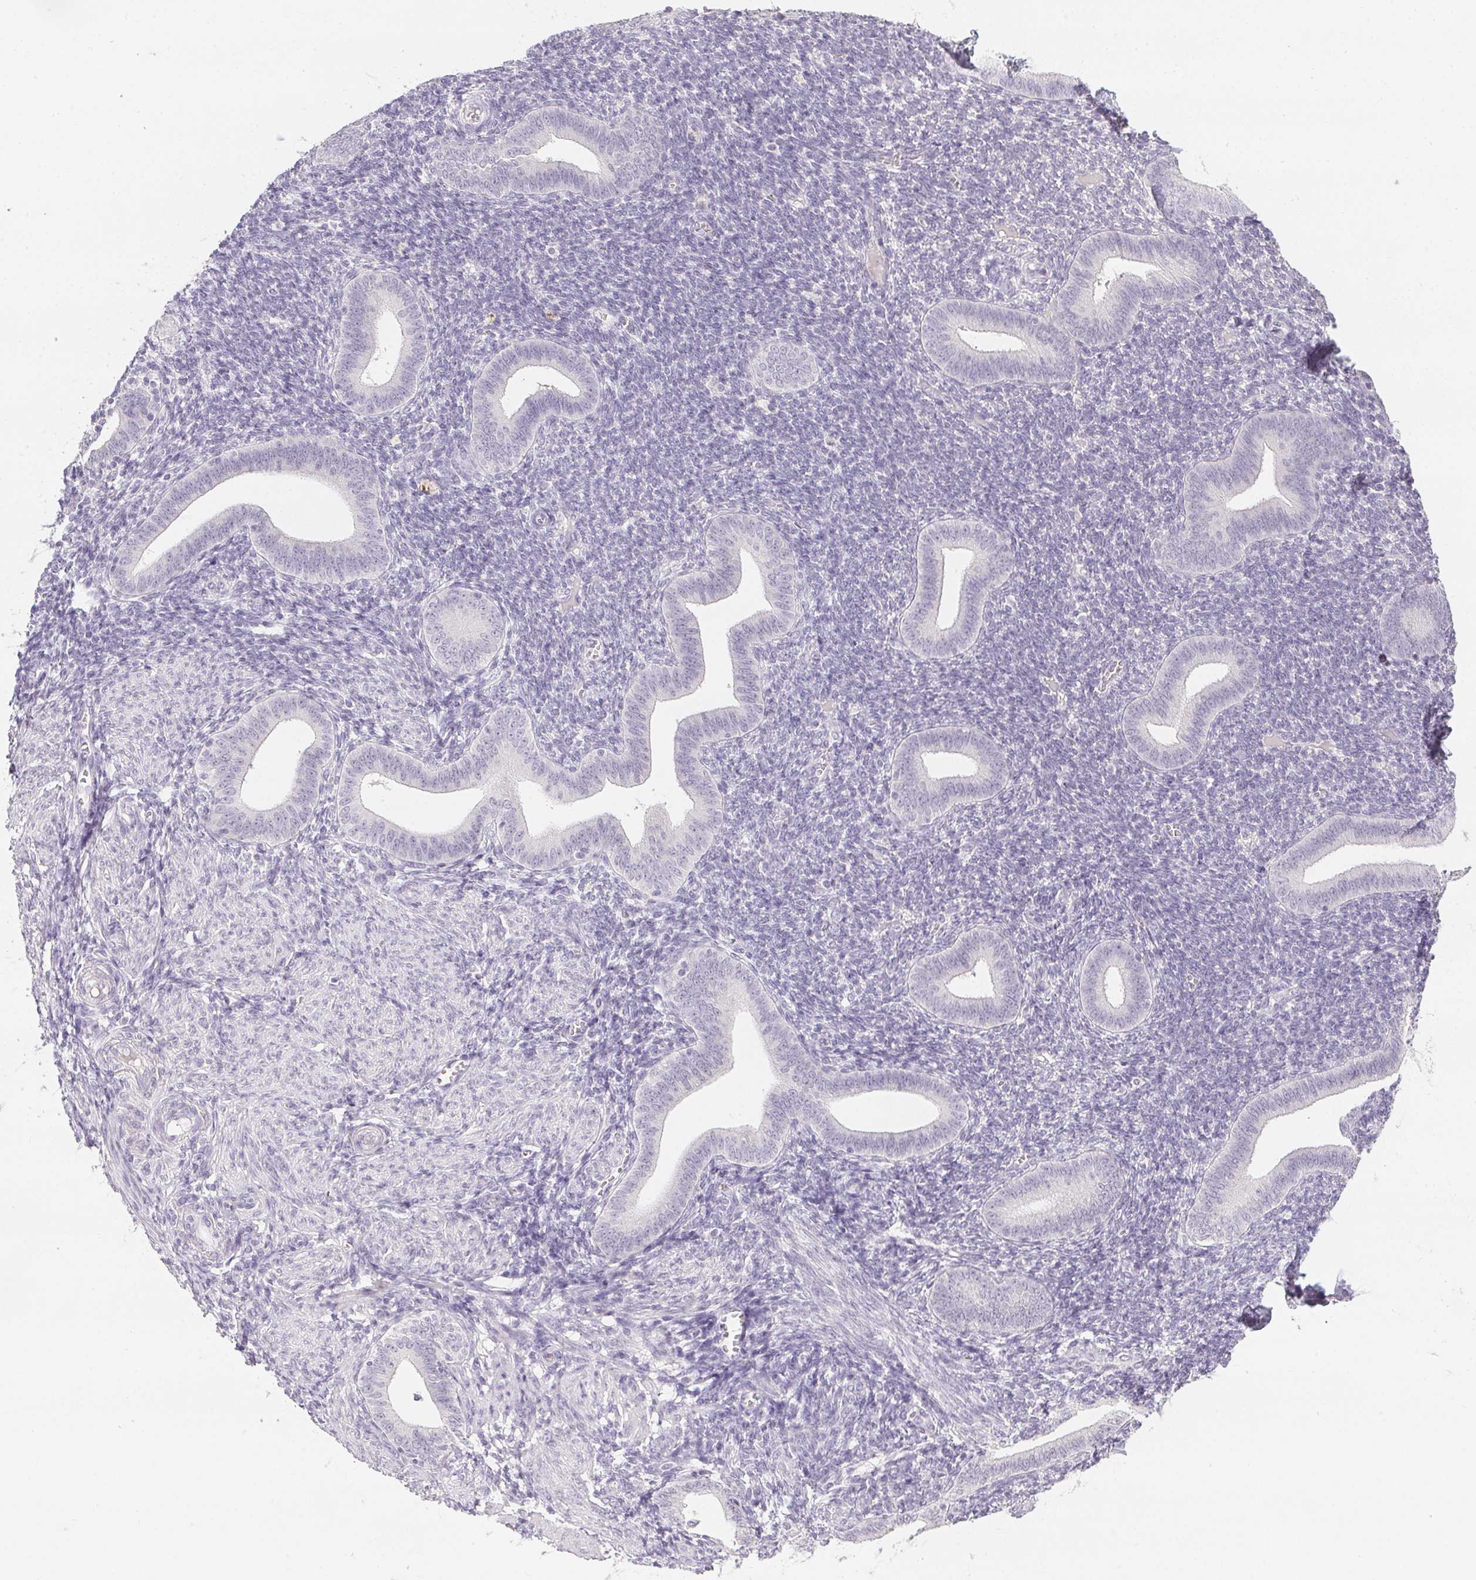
{"staining": {"intensity": "negative", "quantity": "none", "location": "none"}, "tissue": "endometrium", "cell_type": "Cells in endometrial stroma", "image_type": "normal", "snomed": [{"axis": "morphology", "description": "Normal tissue, NOS"}, {"axis": "topography", "description": "Endometrium"}], "caption": "This is a image of IHC staining of normal endometrium, which shows no staining in cells in endometrial stroma.", "gene": "PPY", "patient": {"sex": "female", "age": 25}}